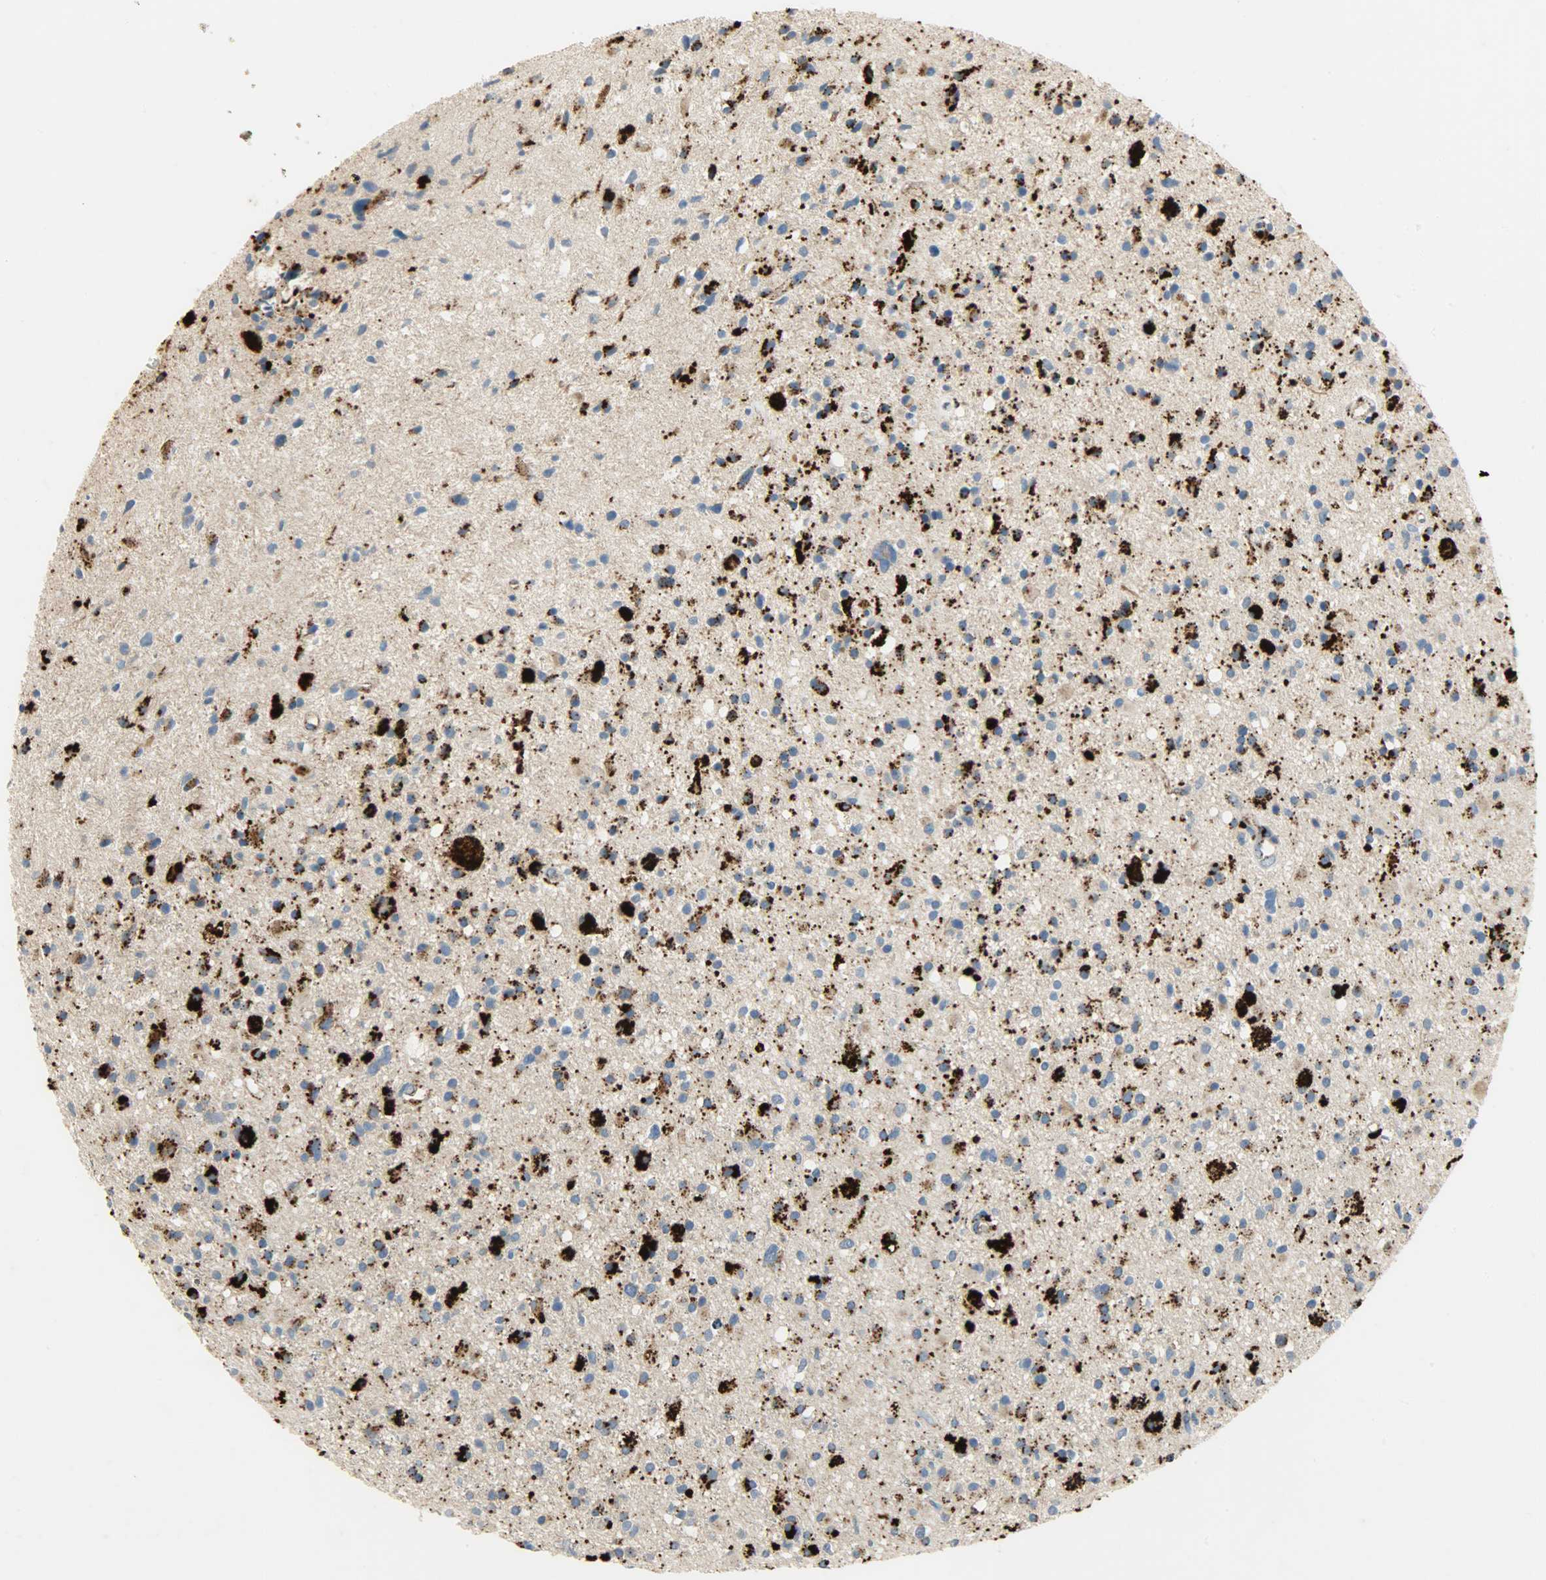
{"staining": {"intensity": "strong", "quantity": "25%-75%", "location": "cytoplasmic/membranous"}, "tissue": "glioma", "cell_type": "Tumor cells", "image_type": "cancer", "snomed": [{"axis": "morphology", "description": "Glioma, malignant, High grade"}, {"axis": "topography", "description": "Brain"}], "caption": "Immunohistochemical staining of high-grade glioma (malignant) demonstrates high levels of strong cytoplasmic/membranous expression in approximately 25%-75% of tumor cells.", "gene": "ASAH1", "patient": {"sex": "male", "age": 33}}